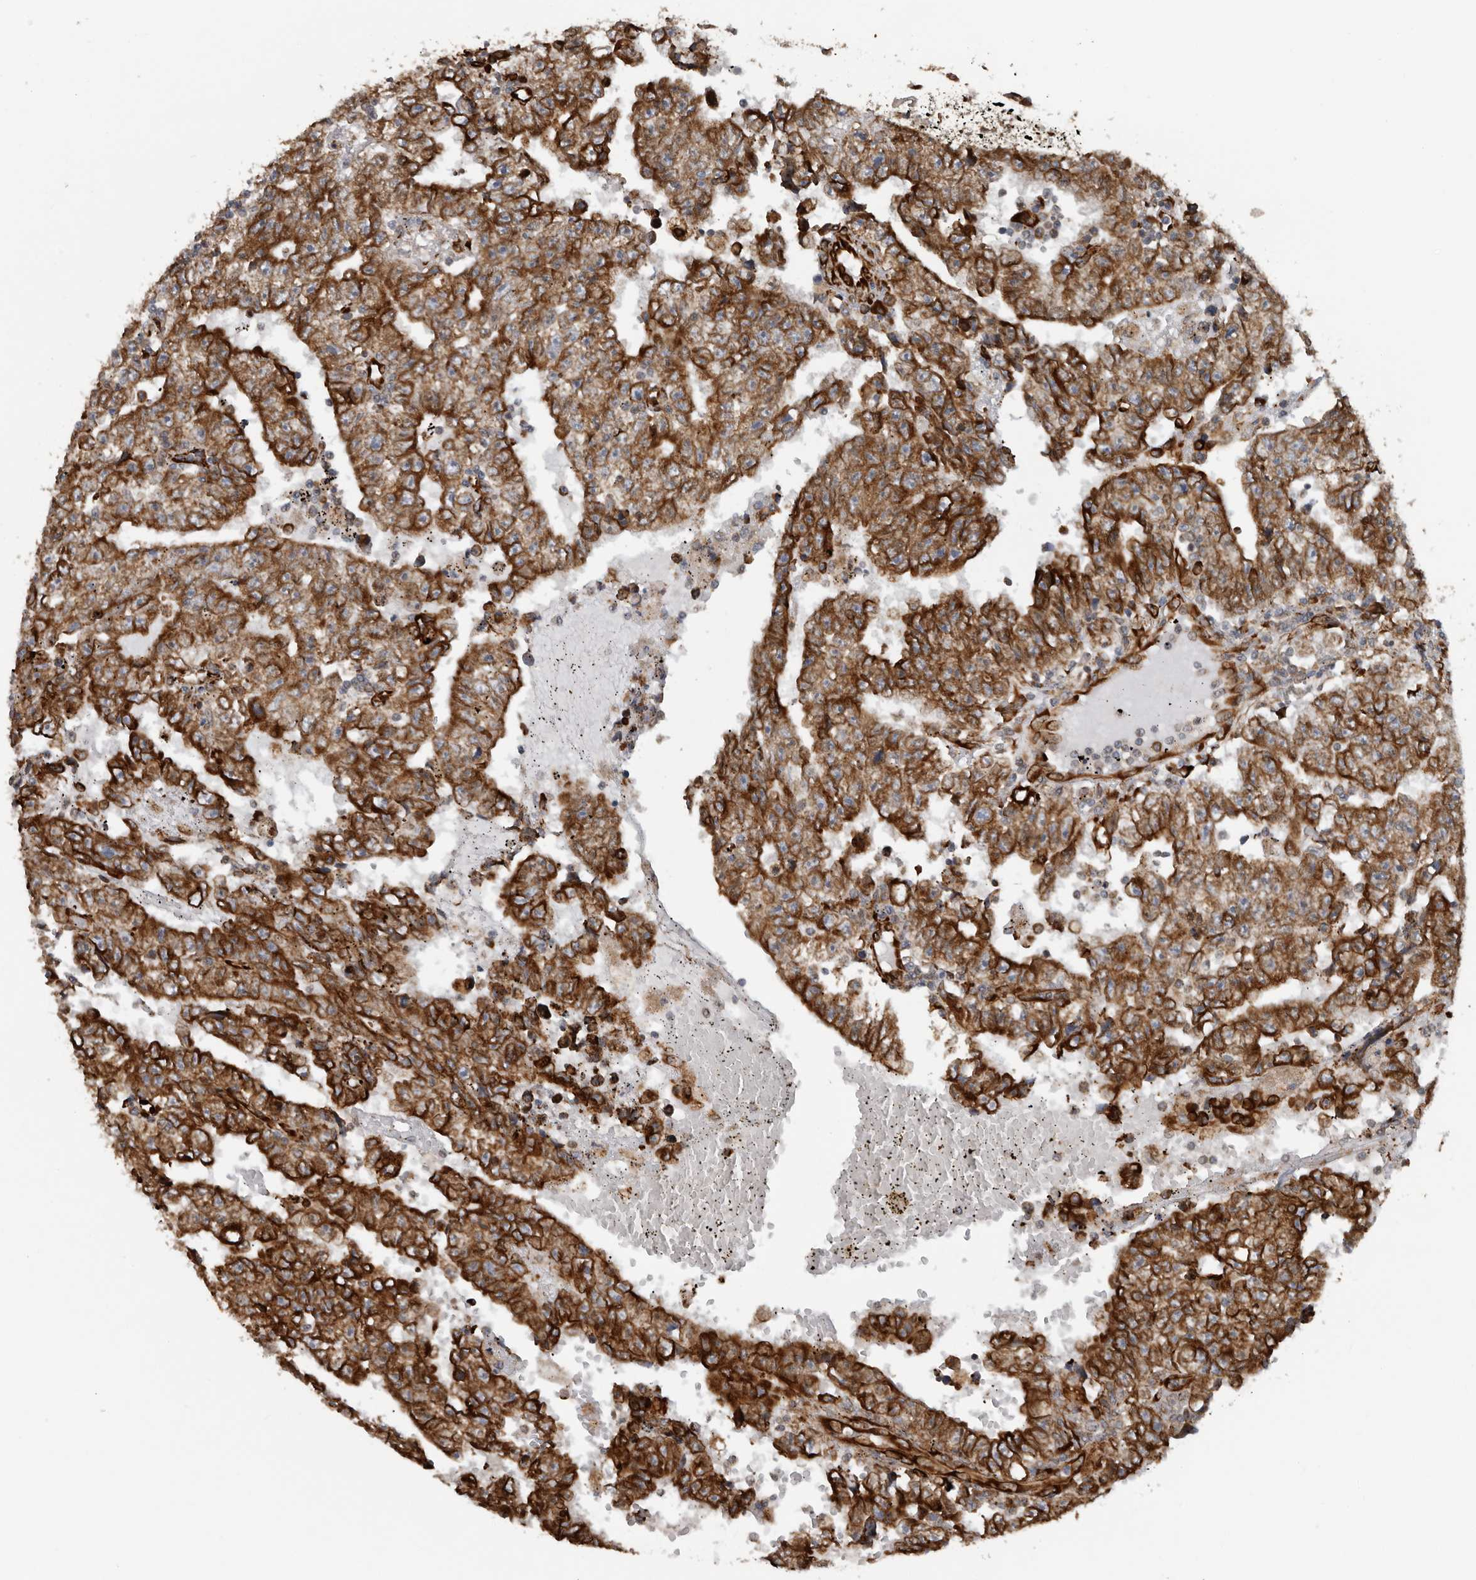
{"staining": {"intensity": "strong", "quantity": ">75%", "location": "cytoplasmic/membranous"}, "tissue": "testis cancer", "cell_type": "Tumor cells", "image_type": "cancer", "snomed": [{"axis": "morphology", "description": "Carcinoma, Embryonal, NOS"}, {"axis": "topography", "description": "Testis"}], "caption": "This micrograph demonstrates embryonal carcinoma (testis) stained with immunohistochemistry to label a protein in brown. The cytoplasmic/membranous of tumor cells show strong positivity for the protein. Nuclei are counter-stained blue.", "gene": "CEP350", "patient": {"sex": "male", "age": 25}}